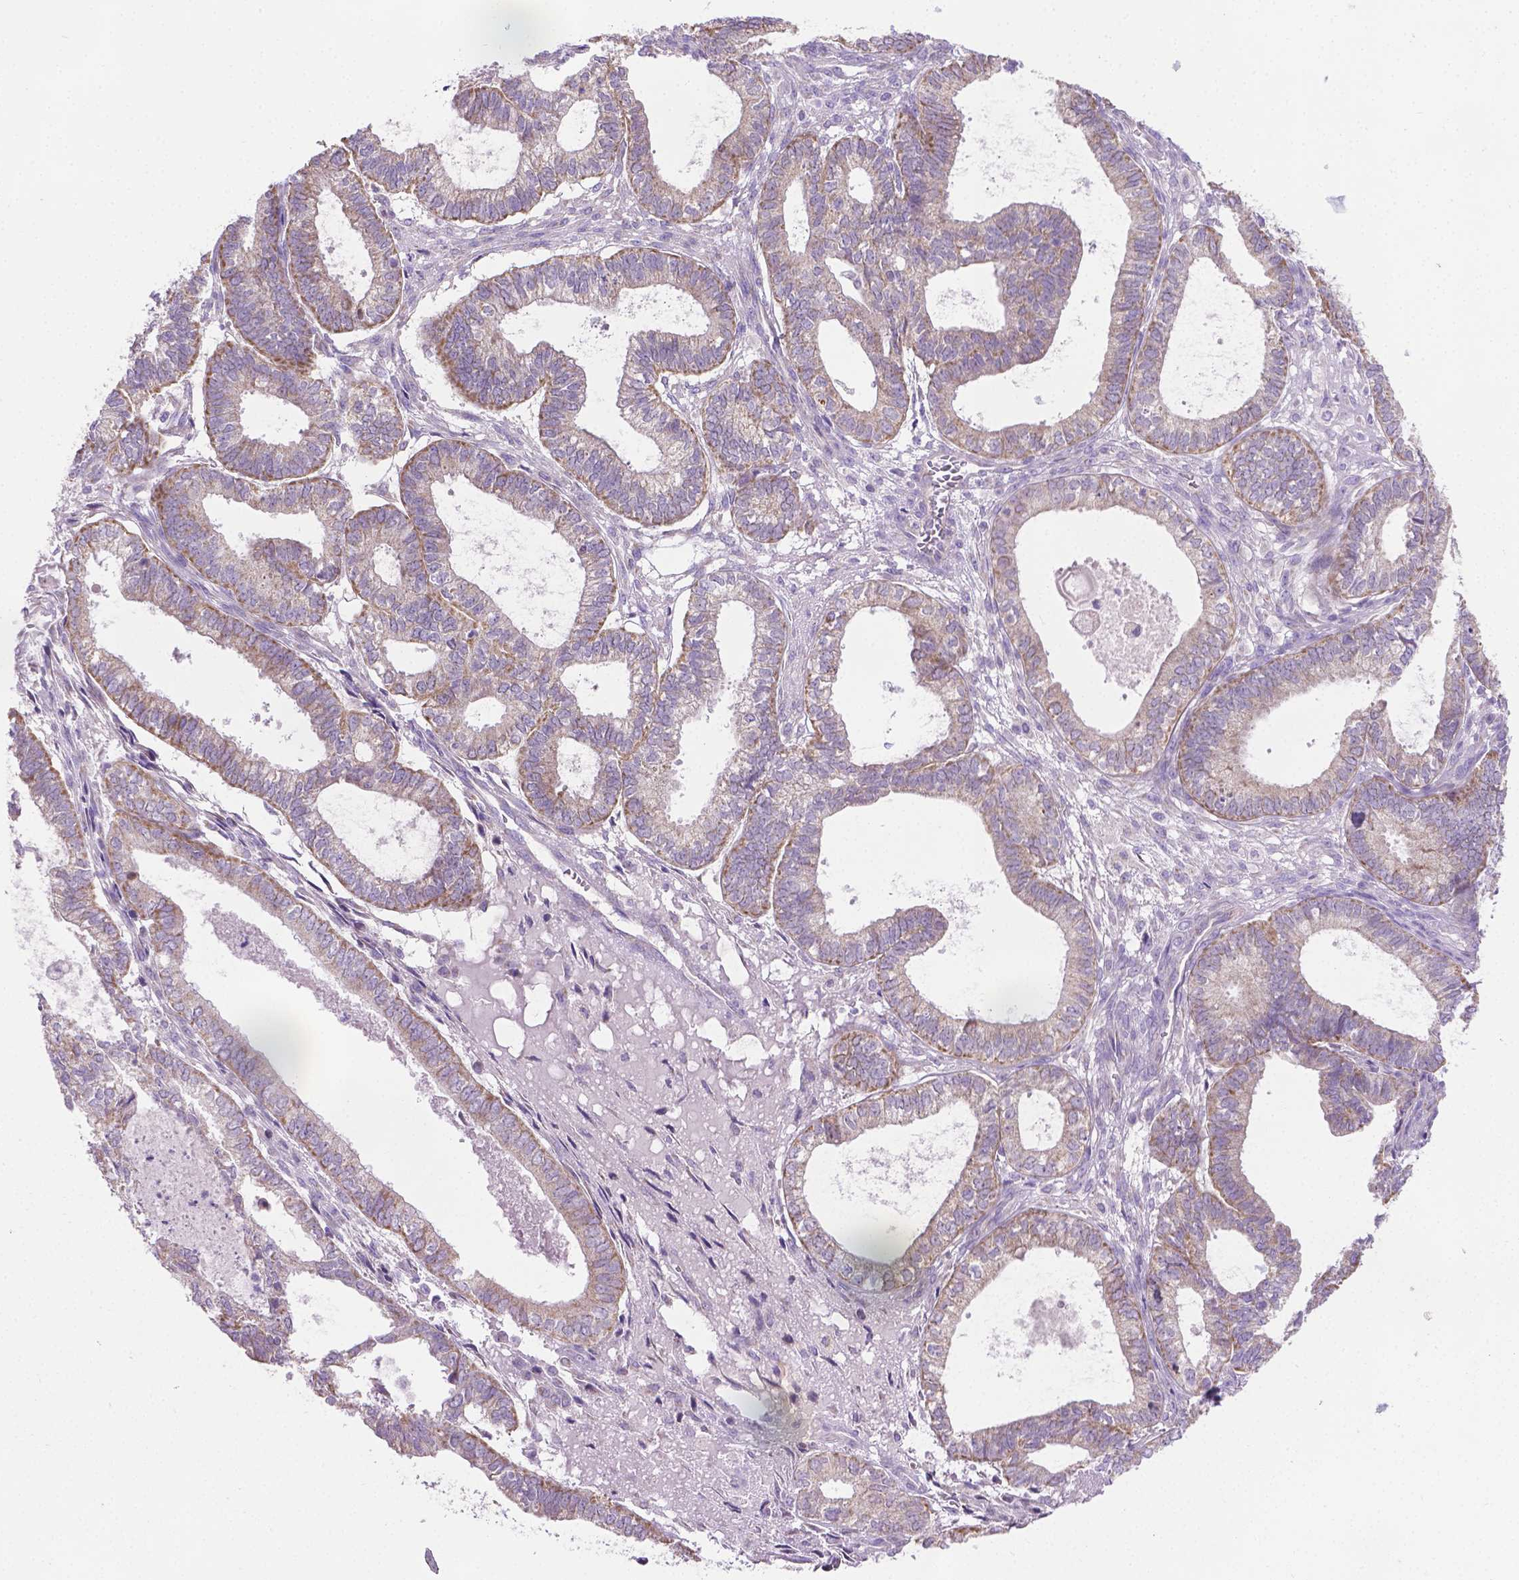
{"staining": {"intensity": "weak", "quantity": "<25%", "location": "cytoplasmic/membranous"}, "tissue": "ovarian cancer", "cell_type": "Tumor cells", "image_type": "cancer", "snomed": [{"axis": "morphology", "description": "Carcinoma, endometroid"}, {"axis": "topography", "description": "Ovary"}], "caption": "Micrograph shows no protein staining in tumor cells of endometroid carcinoma (ovarian) tissue. The staining was performed using DAB (3,3'-diaminobenzidine) to visualize the protein expression in brown, while the nuclei were stained in blue with hematoxylin (Magnification: 20x).", "gene": "CSPG5", "patient": {"sex": "female", "age": 64}}